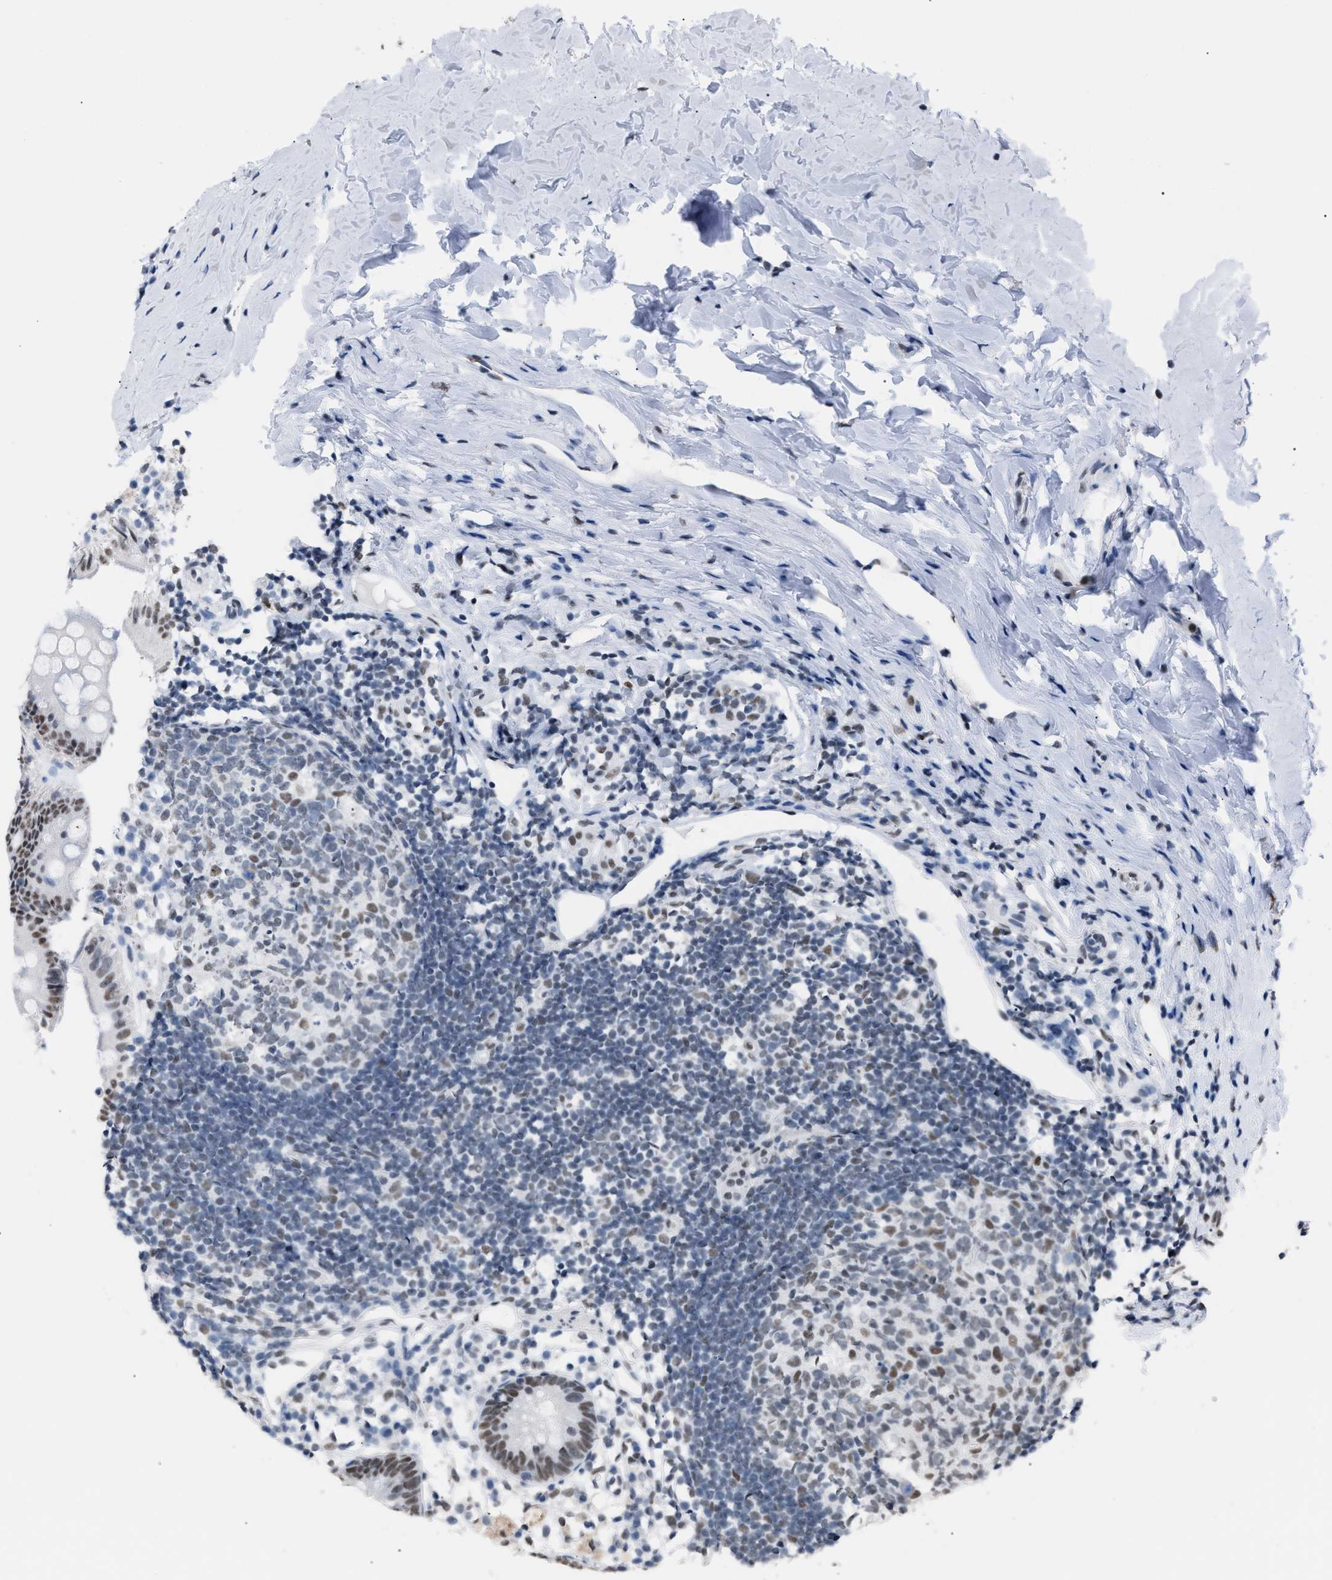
{"staining": {"intensity": "moderate", "quantity": ">75%", "location": "nuclear"}, "tissue": "appendix", "cell_type": "Glandular cells", "image_type": "normal", "snomed": [{"axis": "morphology", "description": "Normal tissue, NOS"}, {"axis": "topography", "description": "Appendix"}], "caption": "High-power microscopy captured an IHC histopathology image of unremarkable appendix, revealing moderate nuclear staining in approximately >75% of glandular cells. The protein is stained brown, and the nuclei are stained in blue (DAB IHC with brightfield microscopy, high magnification).", "gene": "CCAR2", "patient": {"sex": "female", "age": 20}}